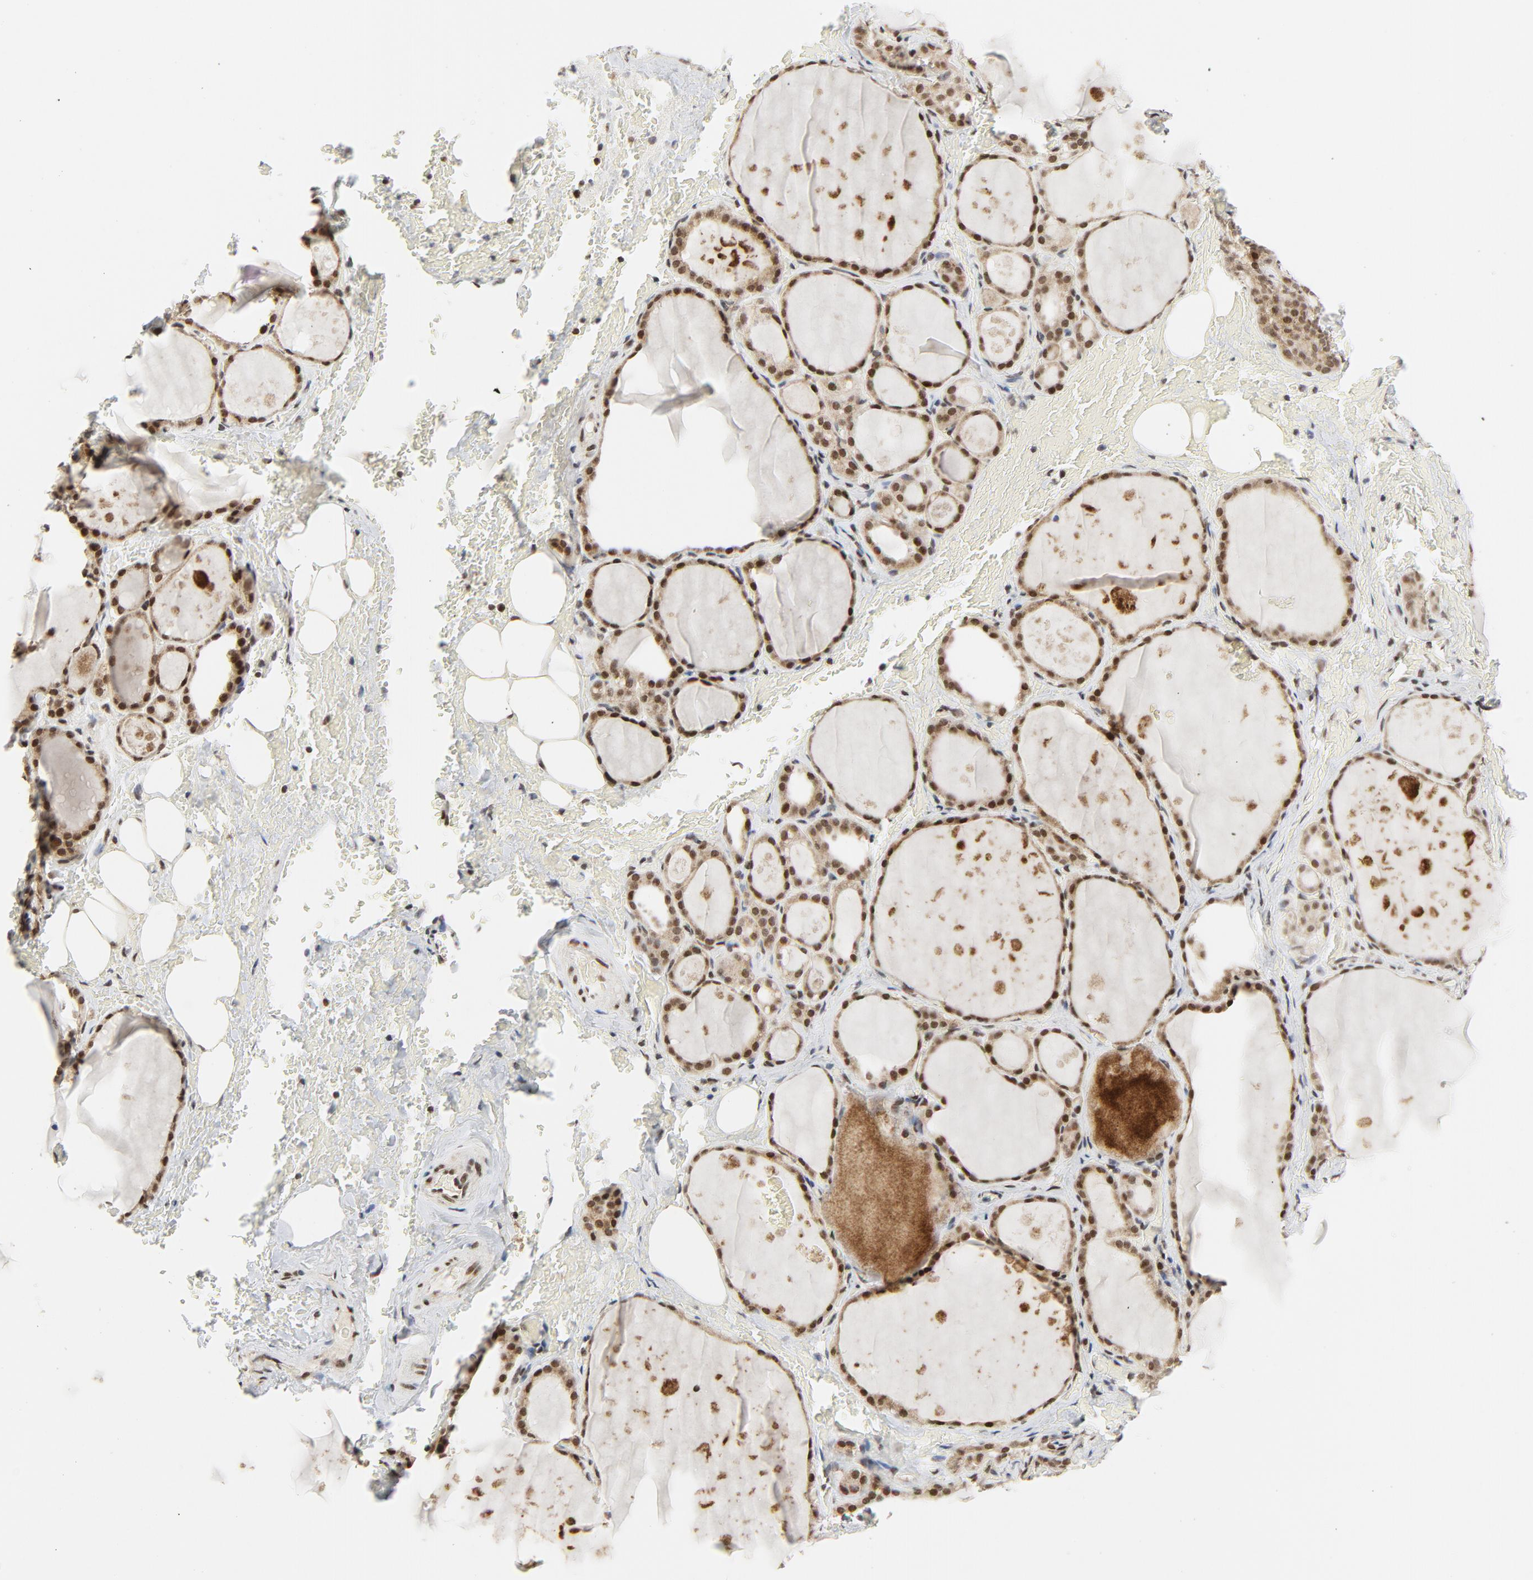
{"staining": {"intensity": "strong", "quantity": ">75%", "location": "nuclear"}, "tissue": "thyroid gland", "cell_type": "Glandular cells", "image_type": "normal", "snomed": [{"axis": "morphology", "description": "Normal tissue, NOS"}, {"axis": "topography", "description": "Thyroid gland"}], "caption": "DAB (3,3'-diaminobenzidine) immunohistochemical staining of benign human thyroid gland reveals strong nuclear protein positivity in approximately >75% of glandular cells.", "gene": "ERCC1", "patient": {"sex": "male", "age": 61}}